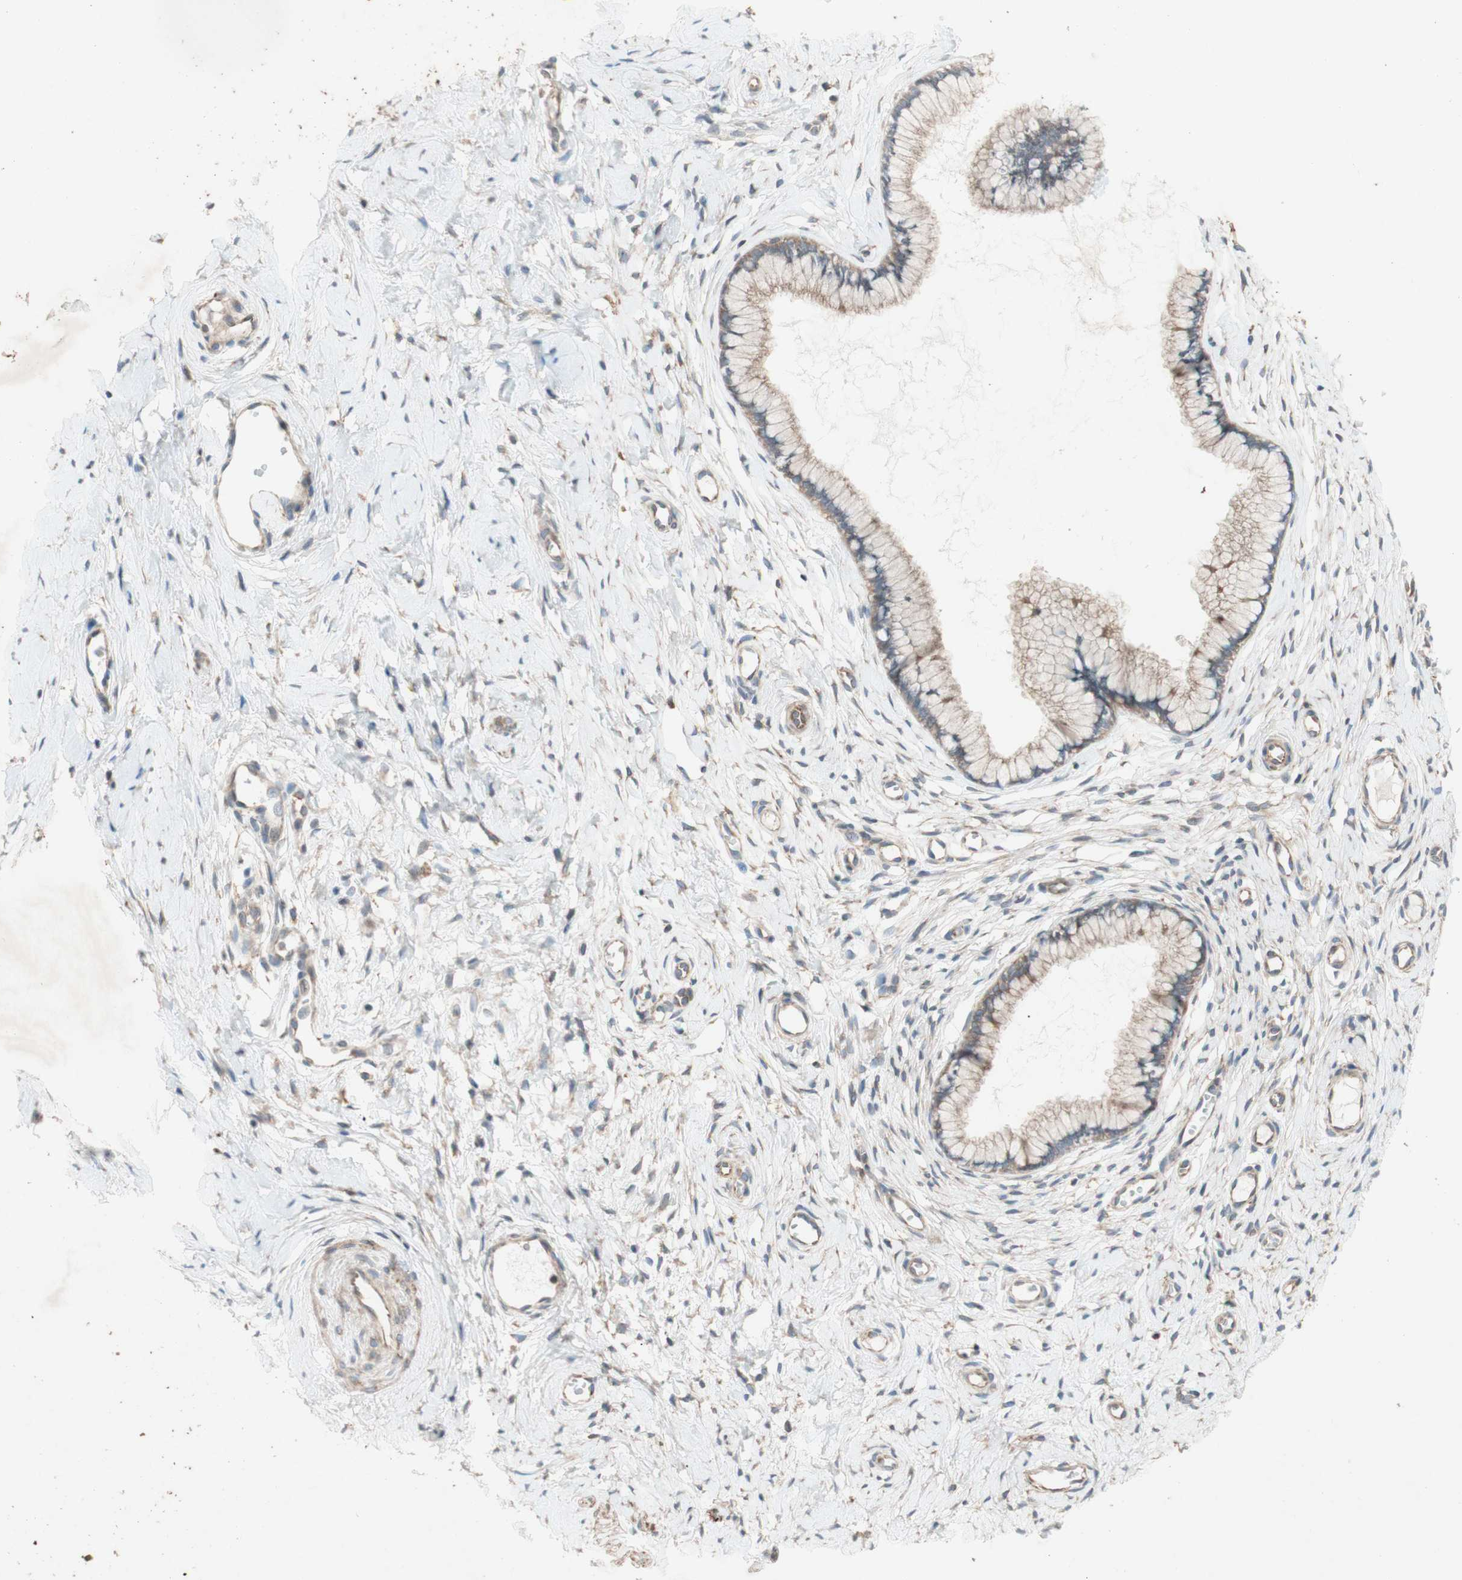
{"staining": {"intensity": "weak", "quantity": ">75%", "location": "cytoplasmic/membranous"}, "tissue": "cervix", "cell_type": "Glandular cells", "image_type": "normal", "snomed": [{"axis": "morphology", "description": "Normal tissue, NOS"}, {"axis": "topography", "description": "Cervix"}], "caption": "A high-resolution histopathology image shows immunohistochemistry (IHC) staining of normal cervix, which demonstrates weak cytoplasmic/membranous positivity in about >75% of glandular cells. The staining was performed using DAB (3,3'-diaminobenzidine) to visualize the protein expression in brown, while the nuclei were stained in blue with hematoxylin (Magnification: 20x).", "gene": "SOCS2", "patient": {"sex": "female", "age": 65}}